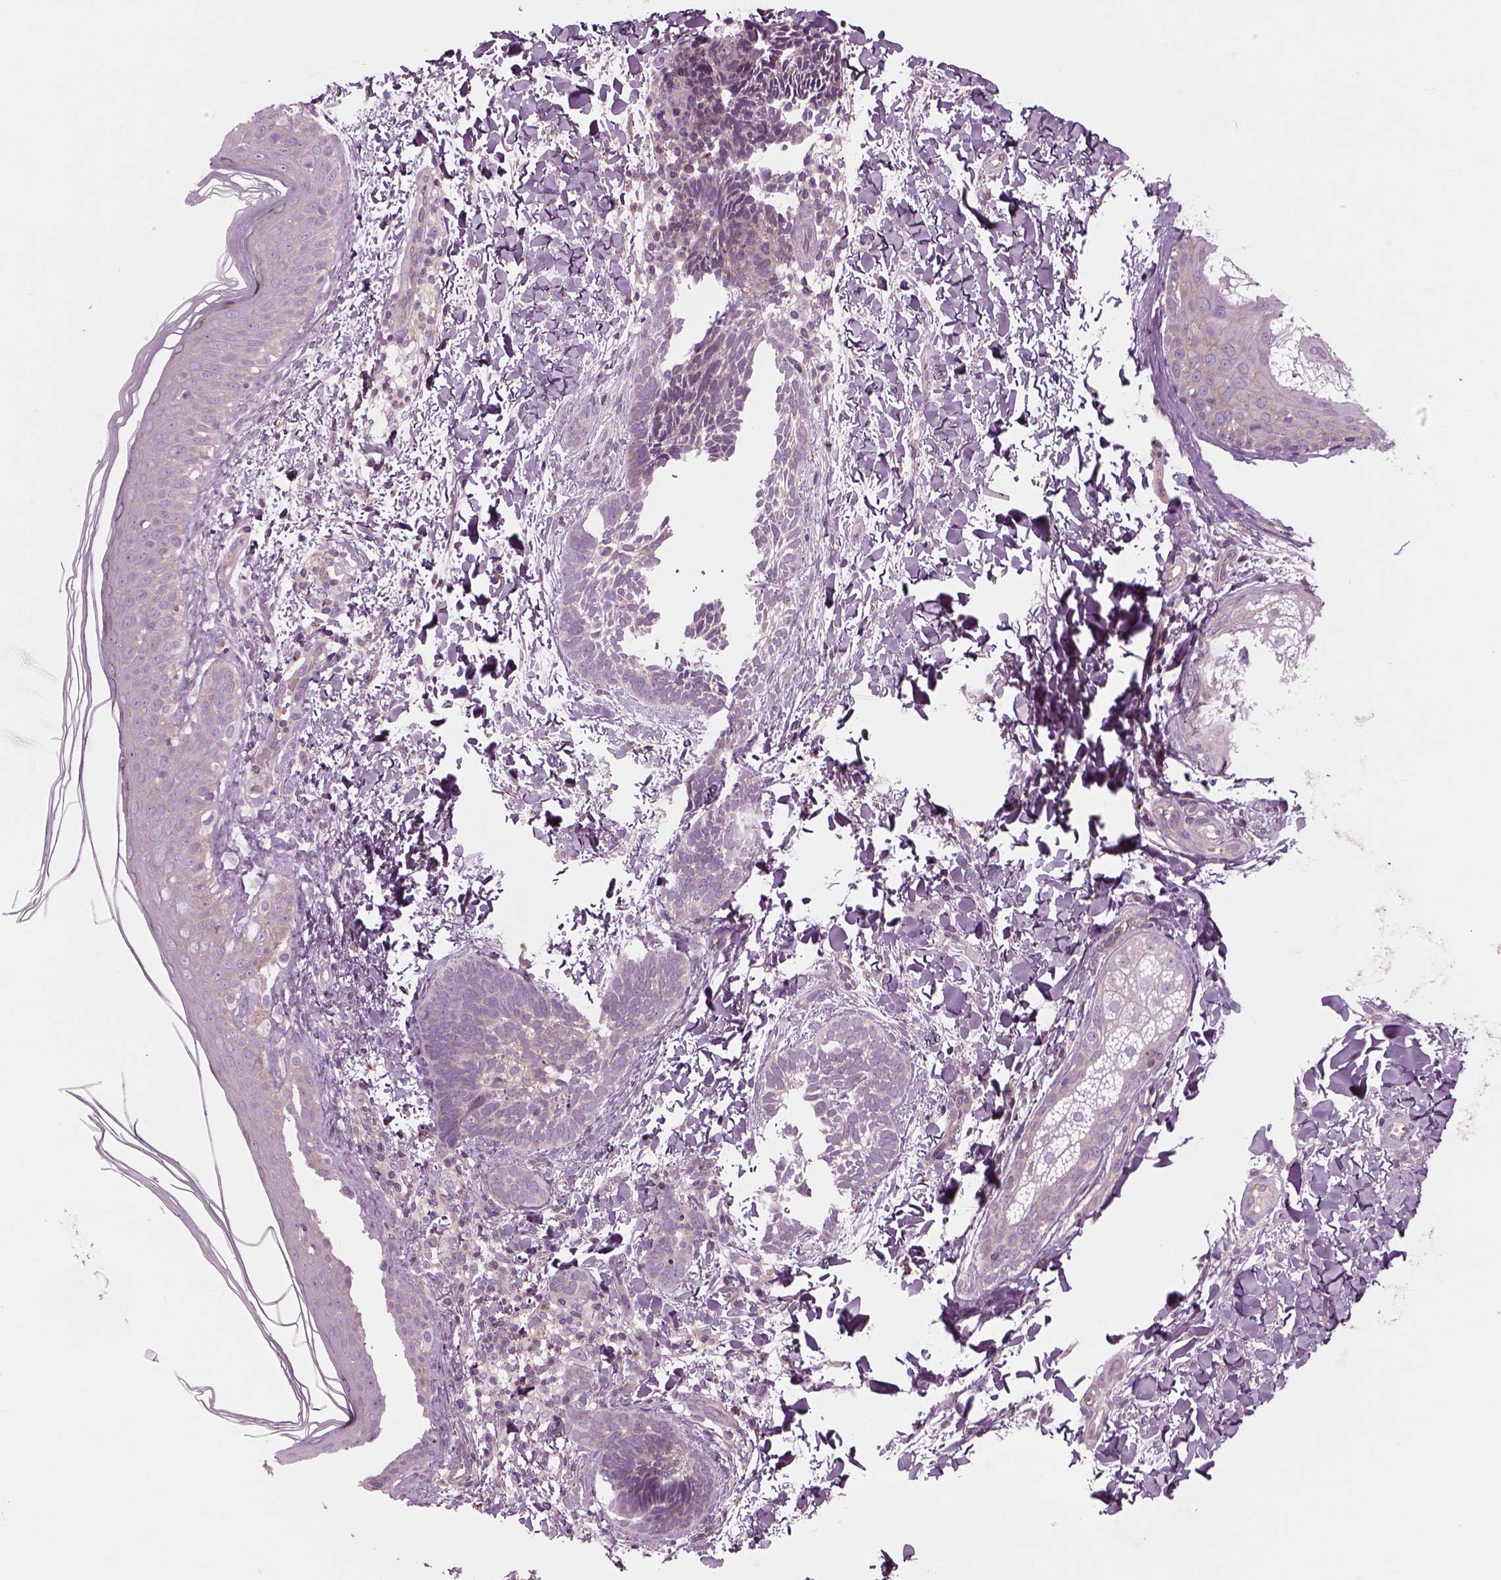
{"staining": {"intensity": "weak", "quantity": "25%-75%", "location": "cytoplasmic/membranous"}, "tissue": "skin cancer", "cell_type": "Tumor cells", "image_type": "cancer", "snomed": [{"axis": "morphology", "description": "Normal tissue, NOS"}, {"axis": "morphology", "description": "Basal cell carcinoma"}, {"axis": "topography", "description": "Skin"}], "caption": "Weak cytoplasmic/membranous staining for a protein is appreciated in about 25%-75% of tumor cells of skin cancer (basal cell carcinoma) using IHC.", "gene": "SLC2A3", "patient": {"sex": "male", "age": 46}}